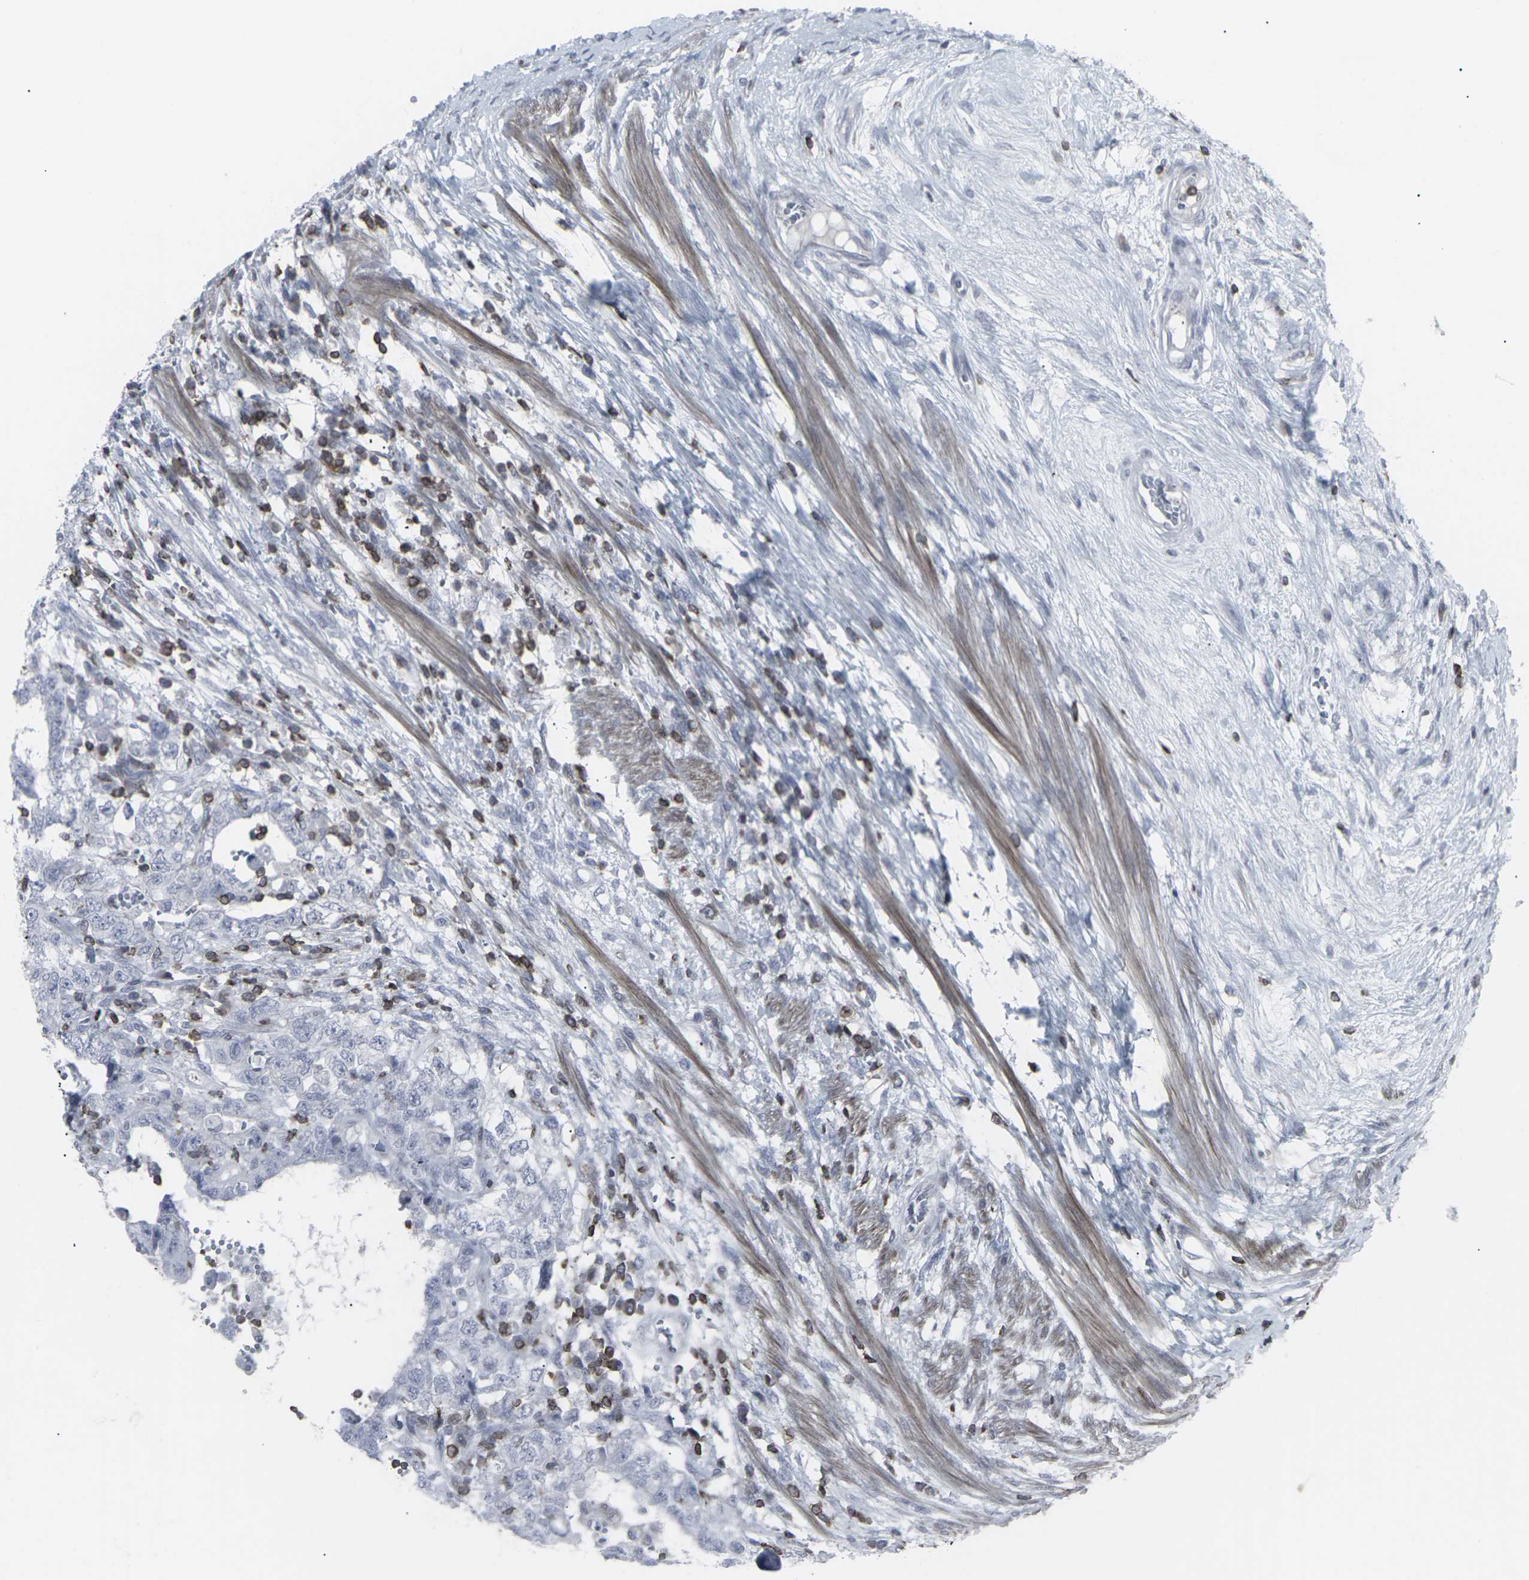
{"staining": {"intensity": "negative", "quantity": "none", "location": "none"}, "tissue": "testis cancer", "cell_type": "Tumor cells", "image_type": "cancer", "snomed": [{"axis": "morphology", "description": "Carcinoma, Embryonal, NOS"}, {"axis": "topography", "description": "Testis"}], "caption": "Tumor cells are negative for protein expression in human testis cancer (embryonal carcinoma).", "gene": "APOBEC2", "patient": {"sex": "male", "age": 26}}